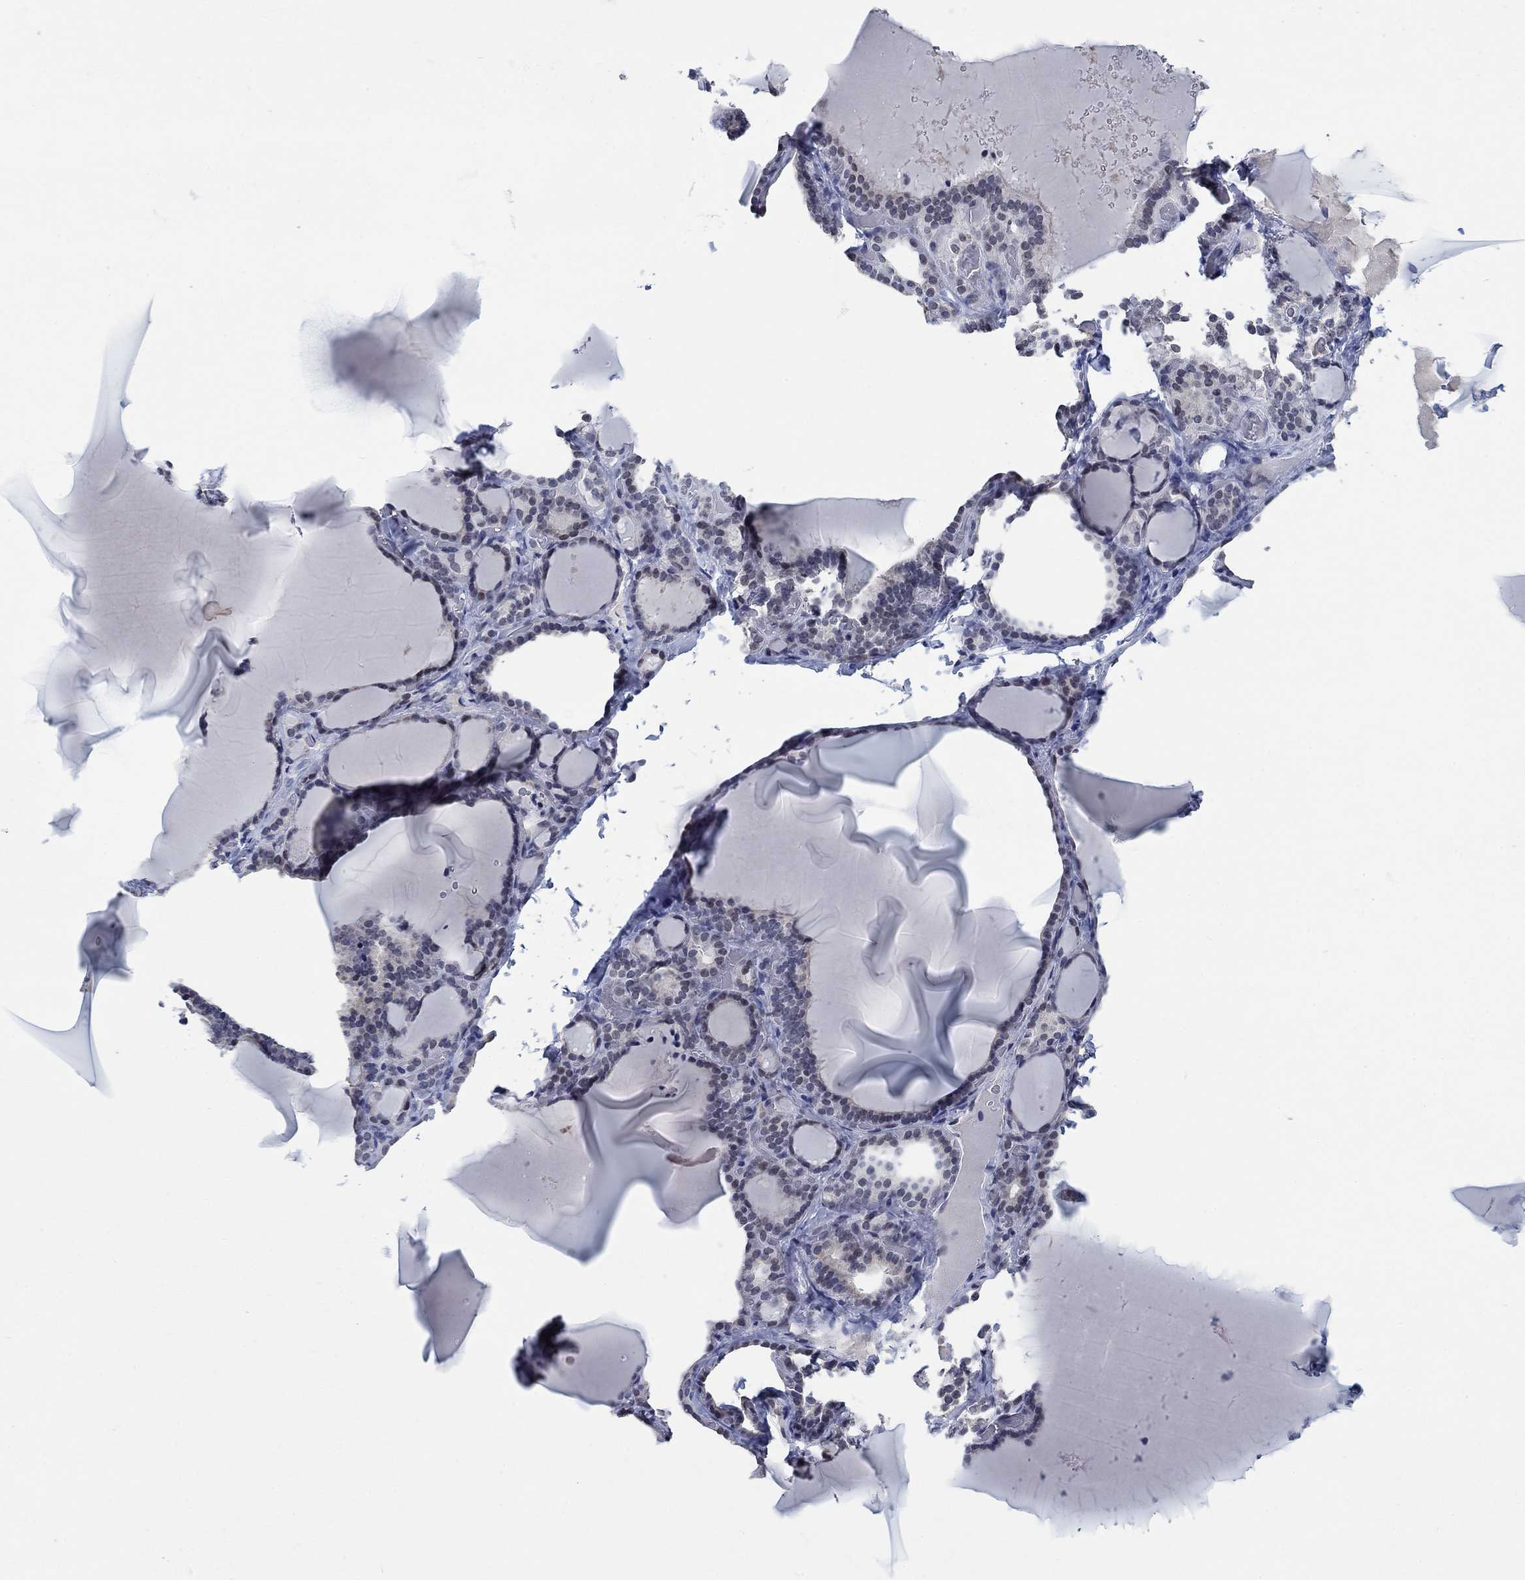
{"staining": {"intensity": "negative", "quantity": "none", "location": "none"}, "tissue": "thyroid gland", "cell_type": "Glandular cells", "image_type": "normal", "snomed": [{"axis": "morphology", "description": "Normal tissue, NOS"}, {"axis": "morphology", "description": "Hyperplasia, NOS"}, {"axis": "topography", "description": "Thyroid gland"}], "caption": "Immunohistochemistry (IHC) micrograph of normal thyroid gland stained for a protein (brown), which displays no expression in glandular cells.", "gene": "HTN1", "patient": {"sex": "female", "age": 27}}